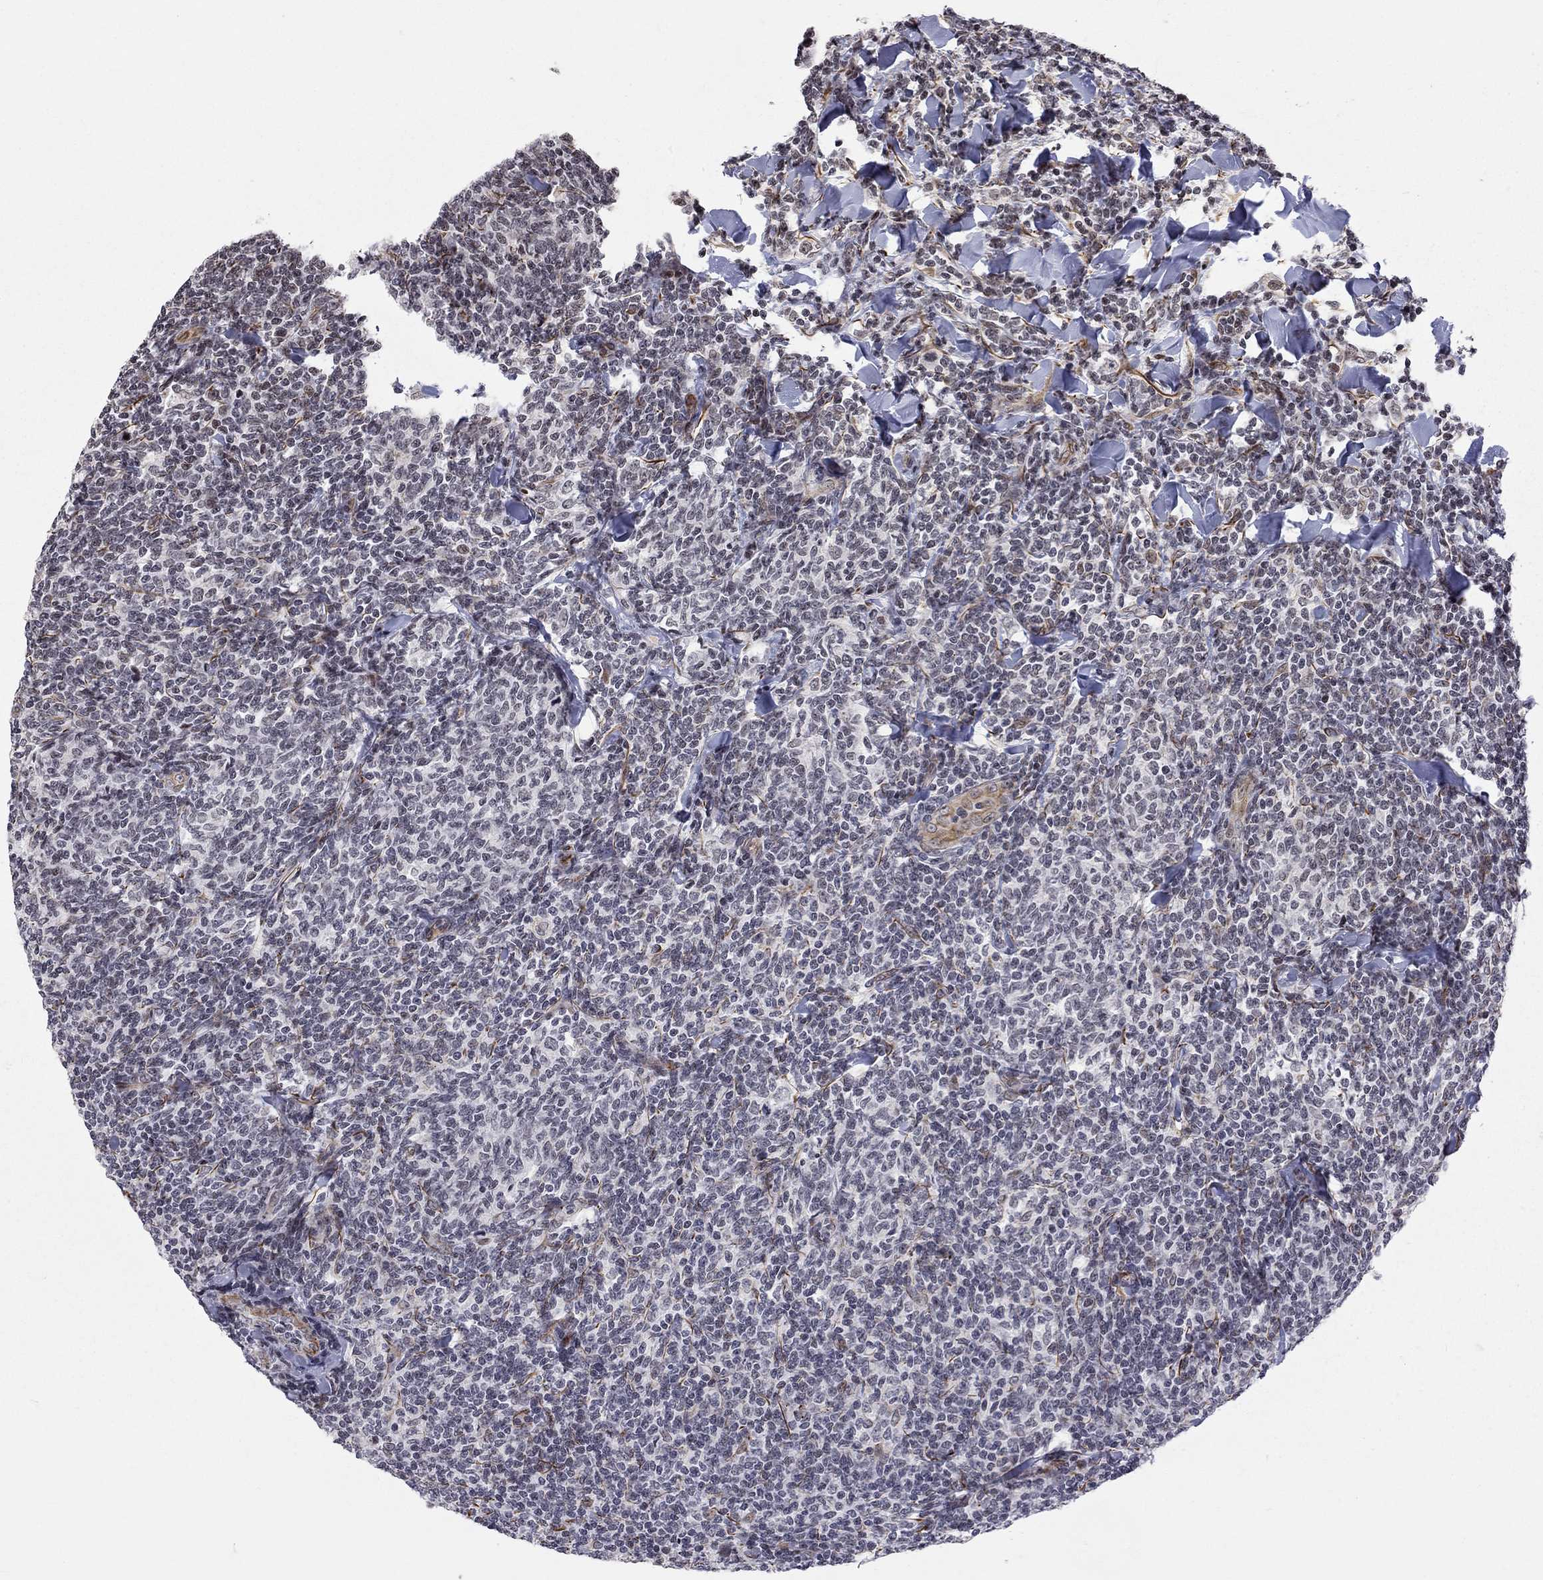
{"staining": {"intensity": "negative", "quantity": "none", "location": "none"}, "tissue": "lymphoma", "cell_type": "Tumor cells", "image_type": "cancer", "snomed": [{"axis": "morphology", "description": "Malignant lymphoma, non-Hodgkin's type, Low grade"}, {"axis": "topography", "description": "Lymph node"}], "caption": "IHC micrograph of human lymphoma stained for a protein (brown), which displays no positivity in tumor cells.", "gene": "MTNR1B", "patient": {"sex": "female", "age": 56}}